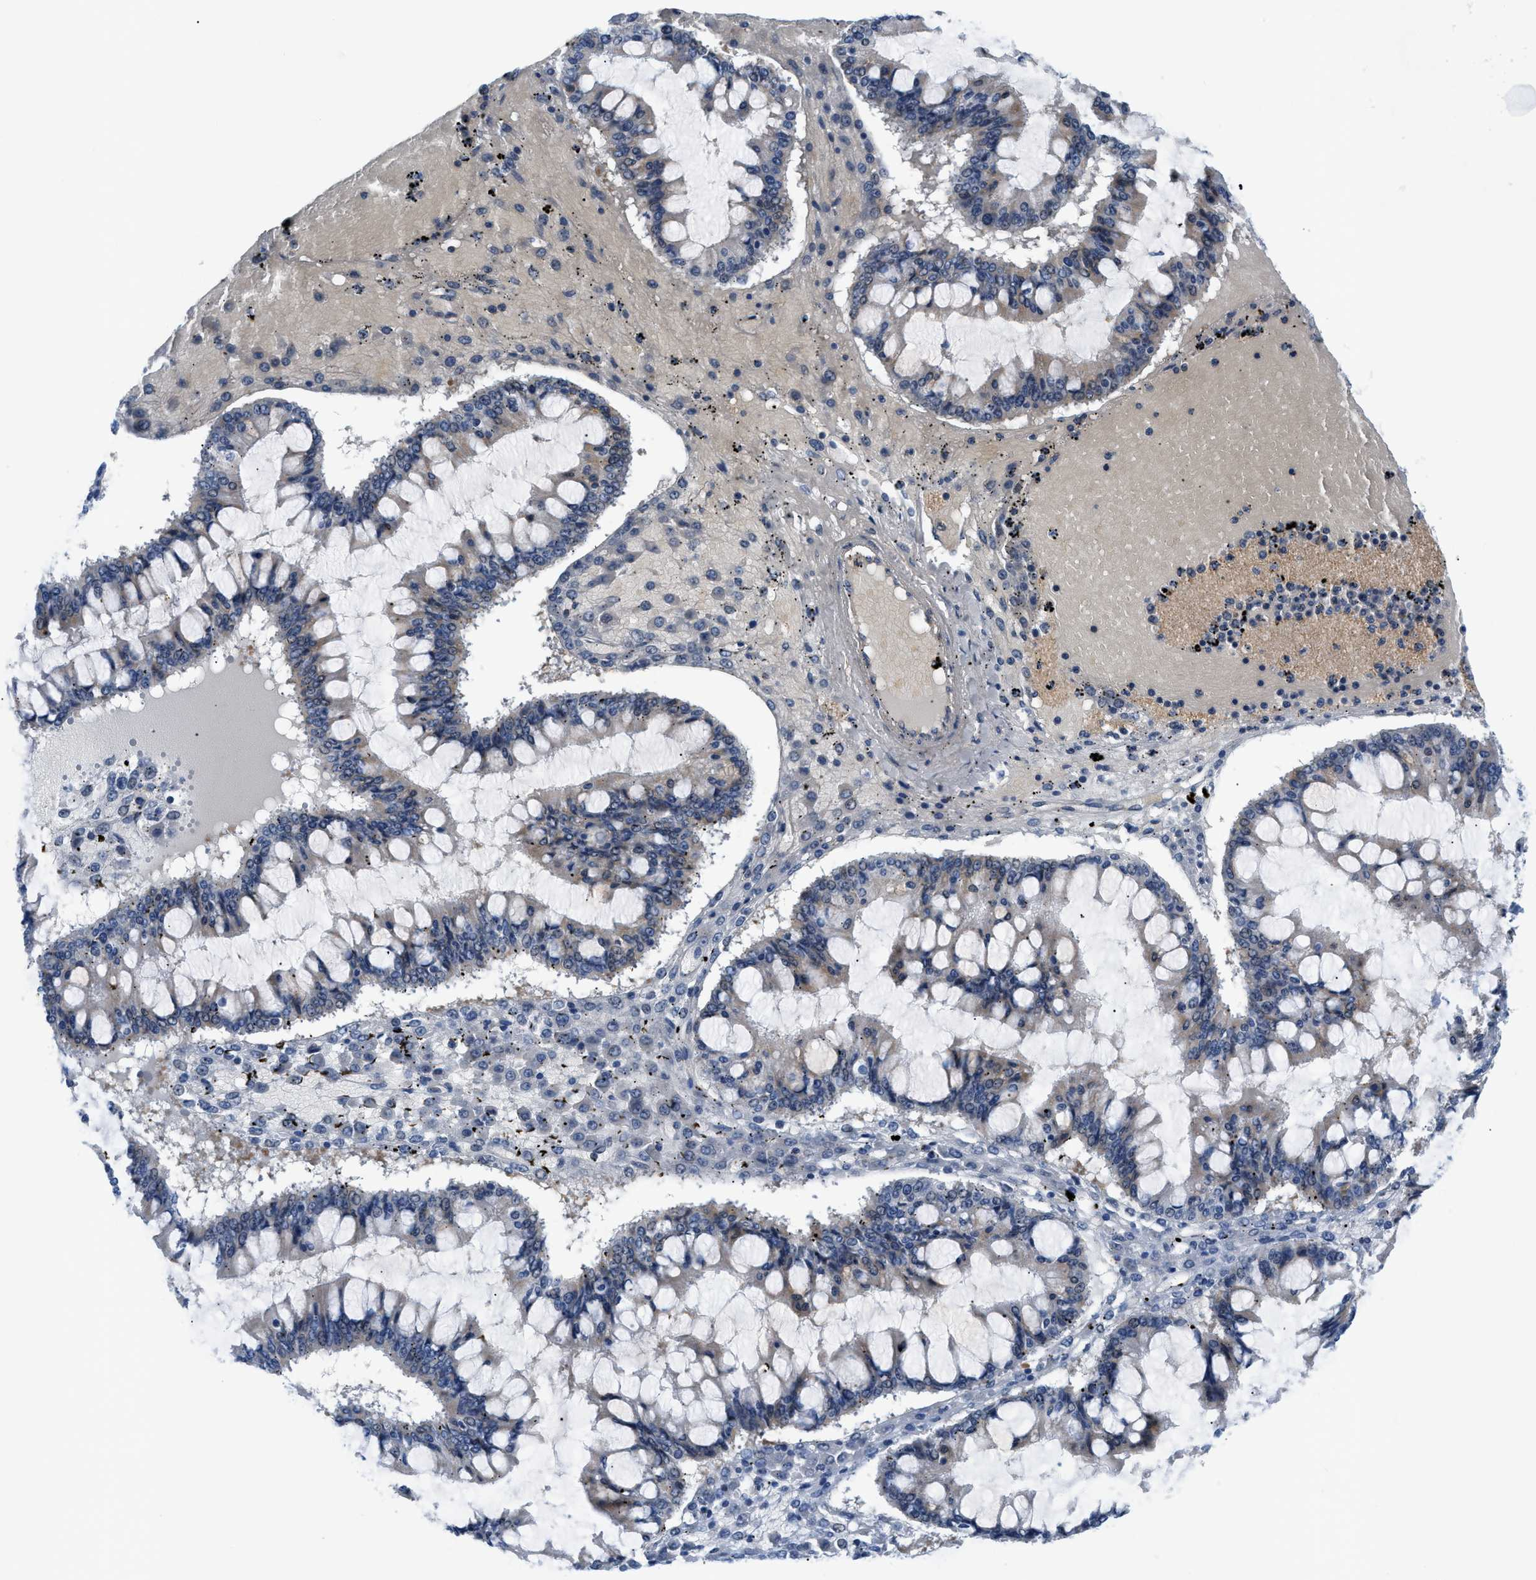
{"staining": {"intensity": "weak", "quantity": "25%-75%", "location": "cytoplasmic/membranous"}, "tissue": "ovarian cancer", "cell_type": "Tumor cells", "image_type": "cancer", "snomed": [{"axis": "morphology", "description": "Cystadenocarcinoma, mucinous, NOS"}, {"axis": "topography", "description": "Ovary"}], "caption": "The immunohistochemical stain highlights weak cytoplasmic/membranous expression in tumor cells of ovarian cancer (mucinous cystadenocarcinoma) tissue.", "gene": "FDCSP", "patient": {"sex": "female", "age": 73}}